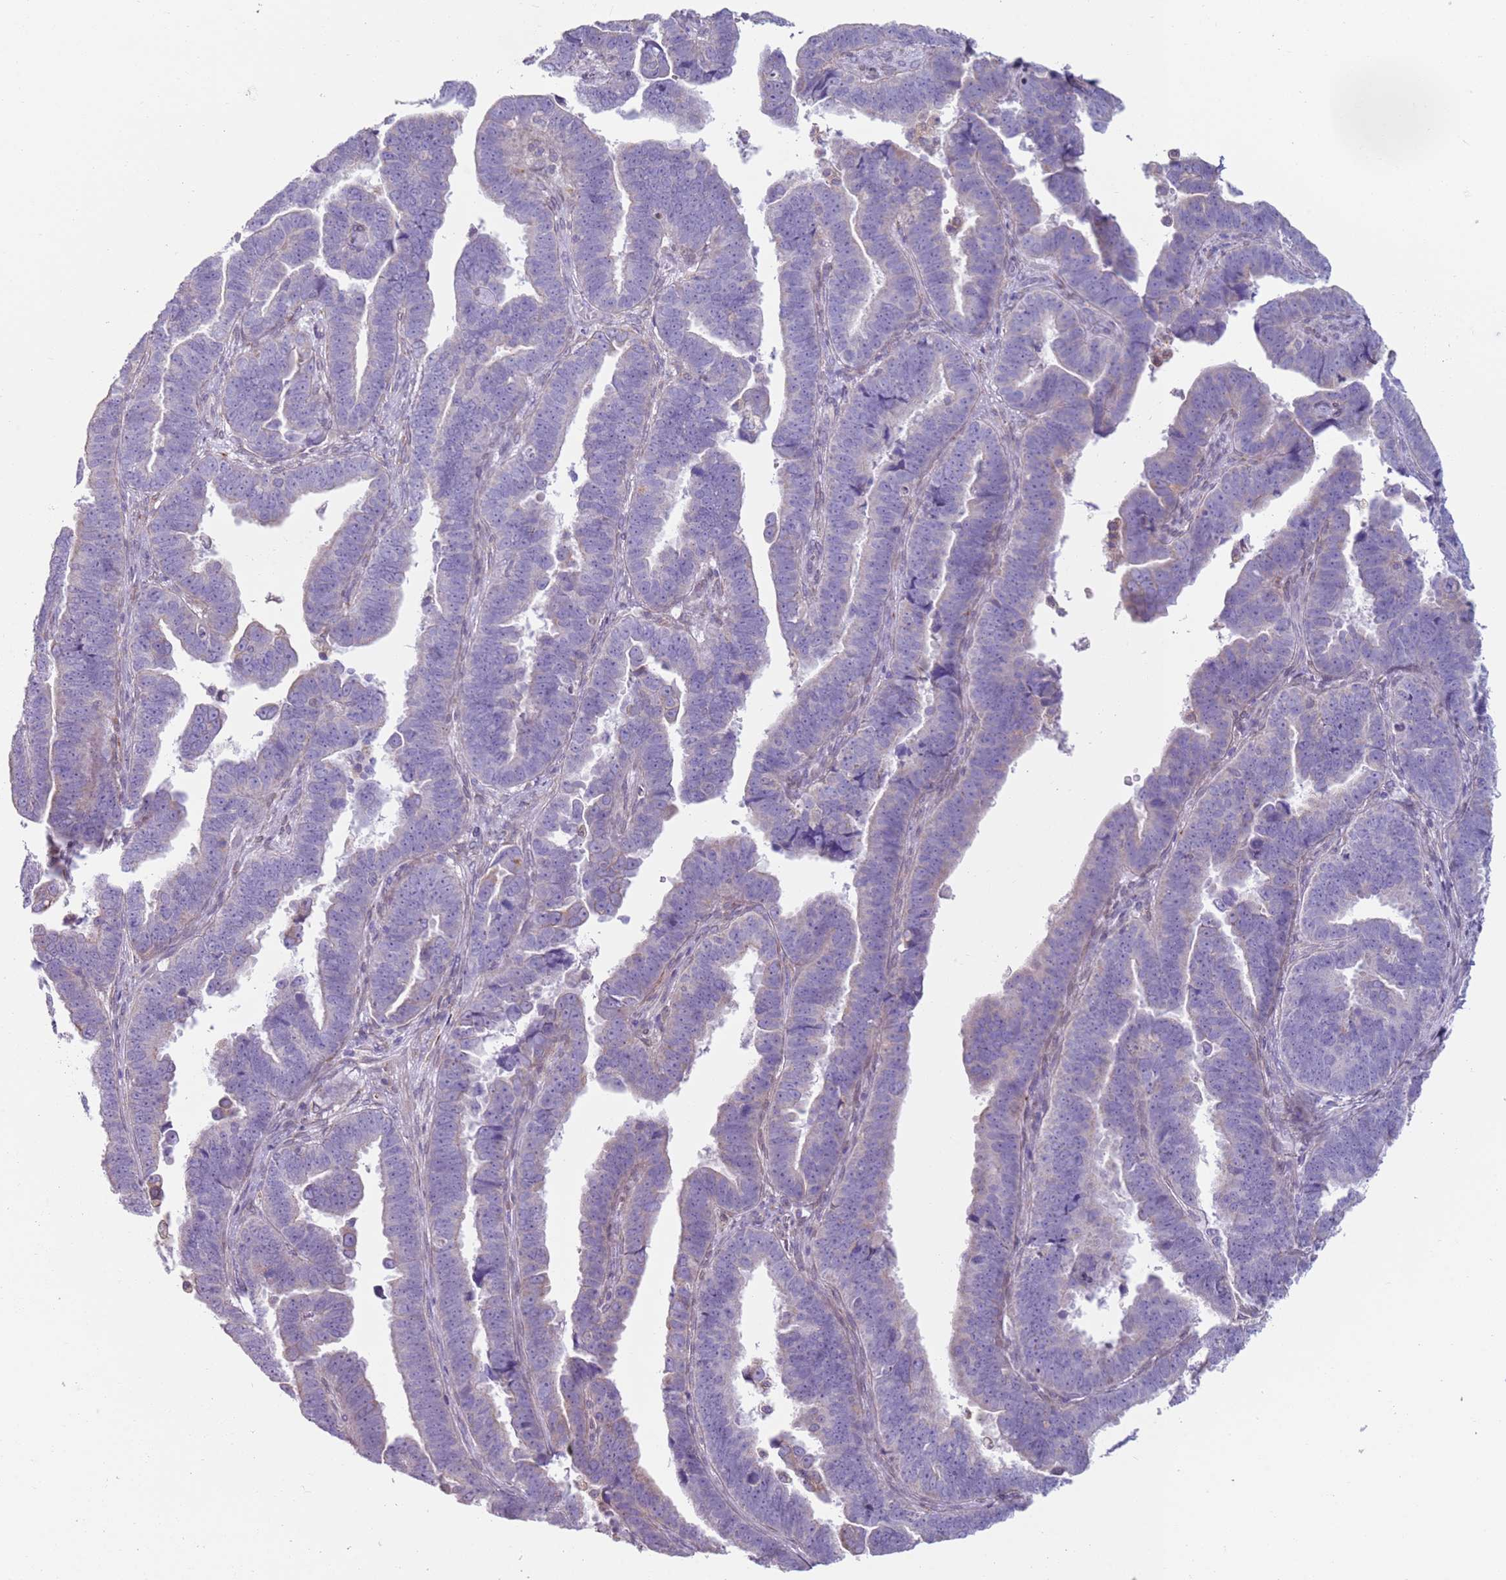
{"staining": {"intensity": "negative", "quantity": "none", "location": "none"}, "tissue": "endometrial cancer", "cell_type": "Tumor cells", "image_type": "cancer", "snomed": [{"axis": "morphology", "description": "Adenocarcinoma, NOS"}, {"axis": "topography", "description": "Endometrium"}], "caption": "Immunohistochemistry photomicrograph of neoplastic tissue: human endometrial cancer (adenocarcinoma) stained with DAB demonstrates no significant protein staining in tumor cells.", "gene": "OAF", "patient": {"sex": "female", "age": 75}}